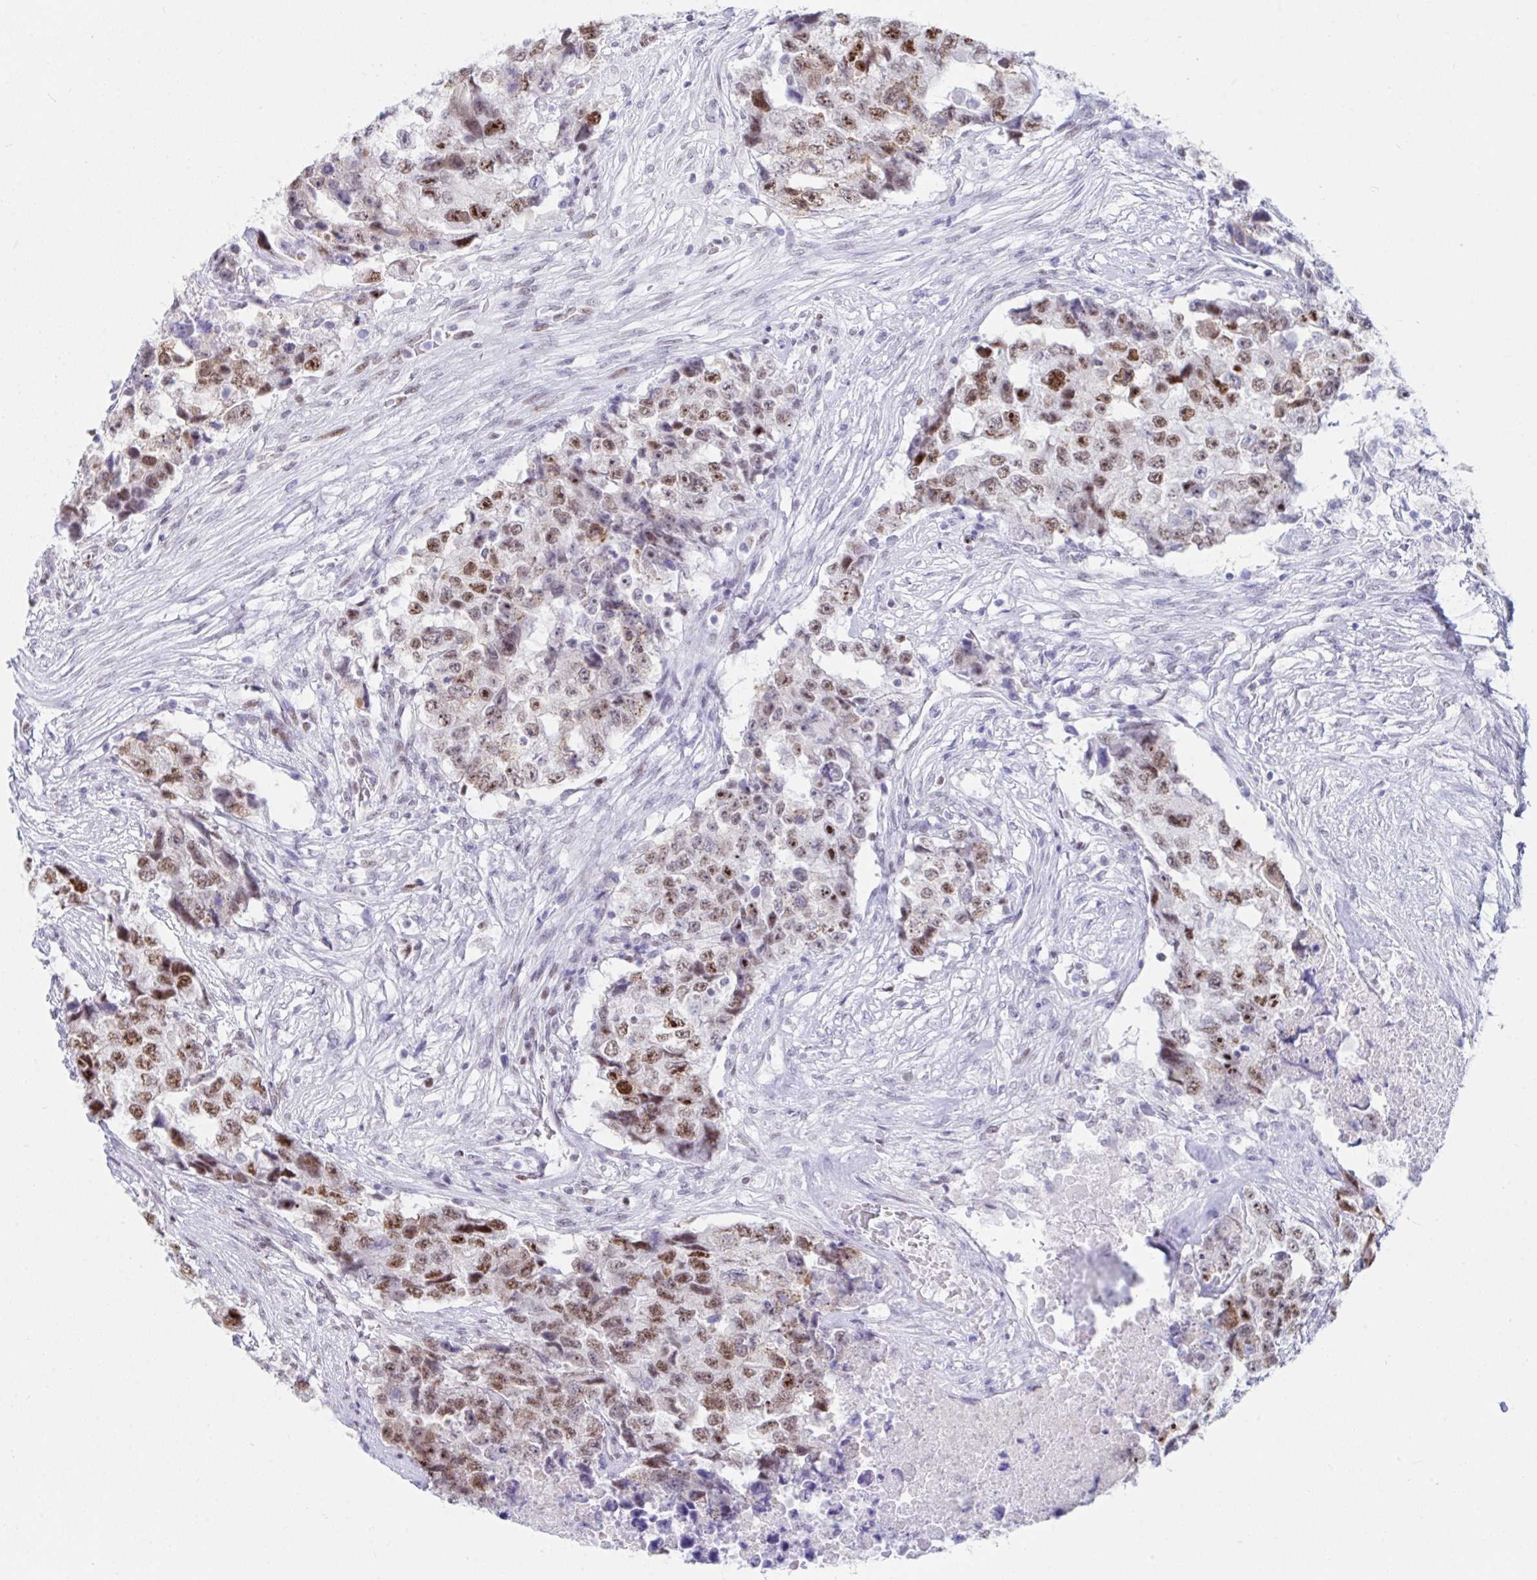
{"staining": {"intensity": "moderate", "quantity": ">75%", "location": "nuclear"}, "tissue": "testis cancer", "cell_type": "Tumor cells", "image_type": "cancer", "snomed": [{"axis": "morphology", "description": "Carcinoma, Embryonal, NOS"}, {"axis": "topography", "description": "Testis"}], "caption": "Testis cancer (embryonal carcinoma) stained with immunohistochemistry exhibits moderate nuclear expression in about >75% of tumor cells.", "gene": "IKZF2", "patient": {"sex": "male", "age": 24}}